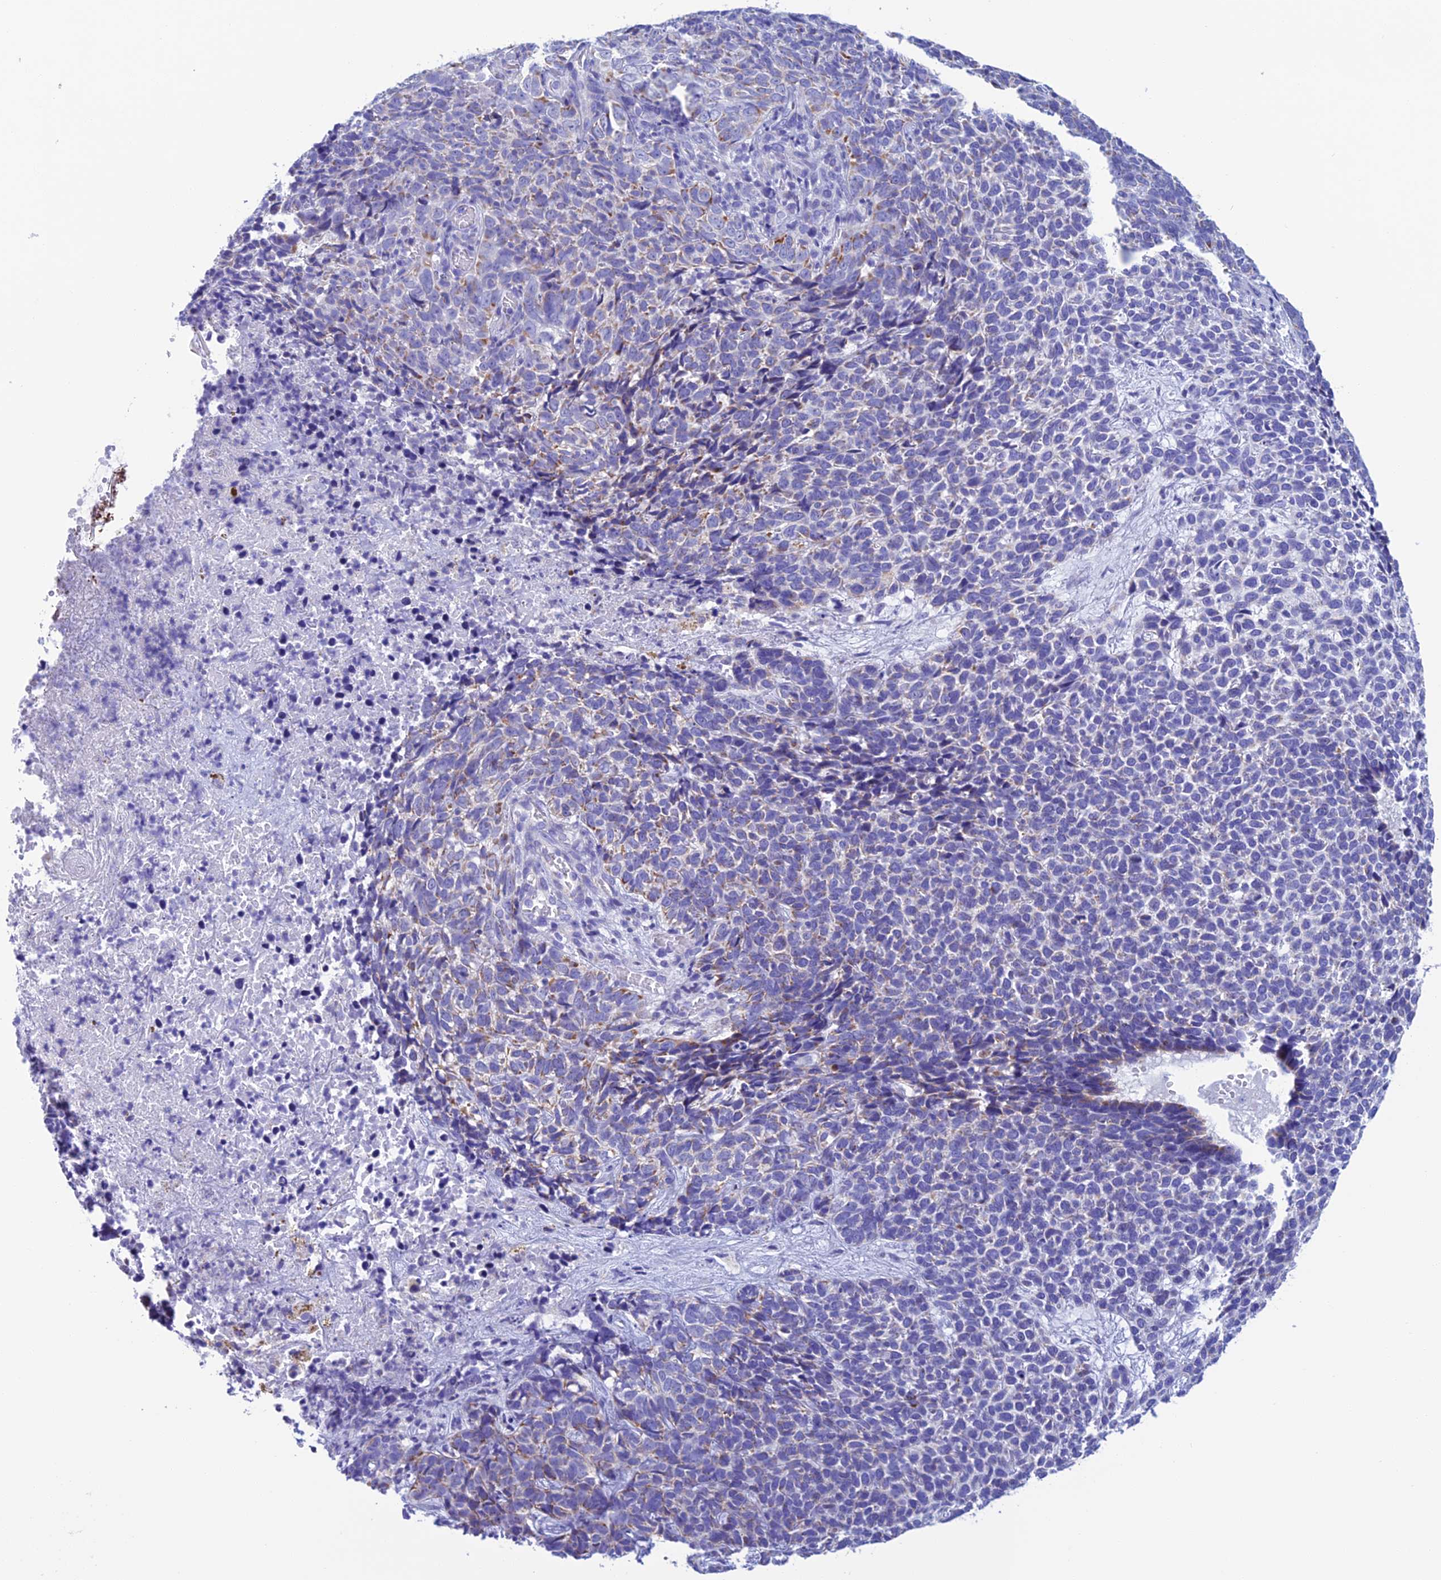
{"staining": {"intensity": "moderate", "quantity": "<25%", "location": "cytoplasmic/membranous"}, "tissue": "skin cancer", "cell_type": "Tumor cells", "image_type": "cancer", "snomed": [{"axis": "morphology", "description": "Basal cell carcinoma"}, {"axis": "topography", "description": "Skin"}], "caption": "Protein expression analysis of human basal cell carcinoma (skin) reveals moderate cytoplasmic/membranous staining in about <25% of tumor cells.", "gene": "NXPE4", "patient": {"sex": "female", "age": 84}}